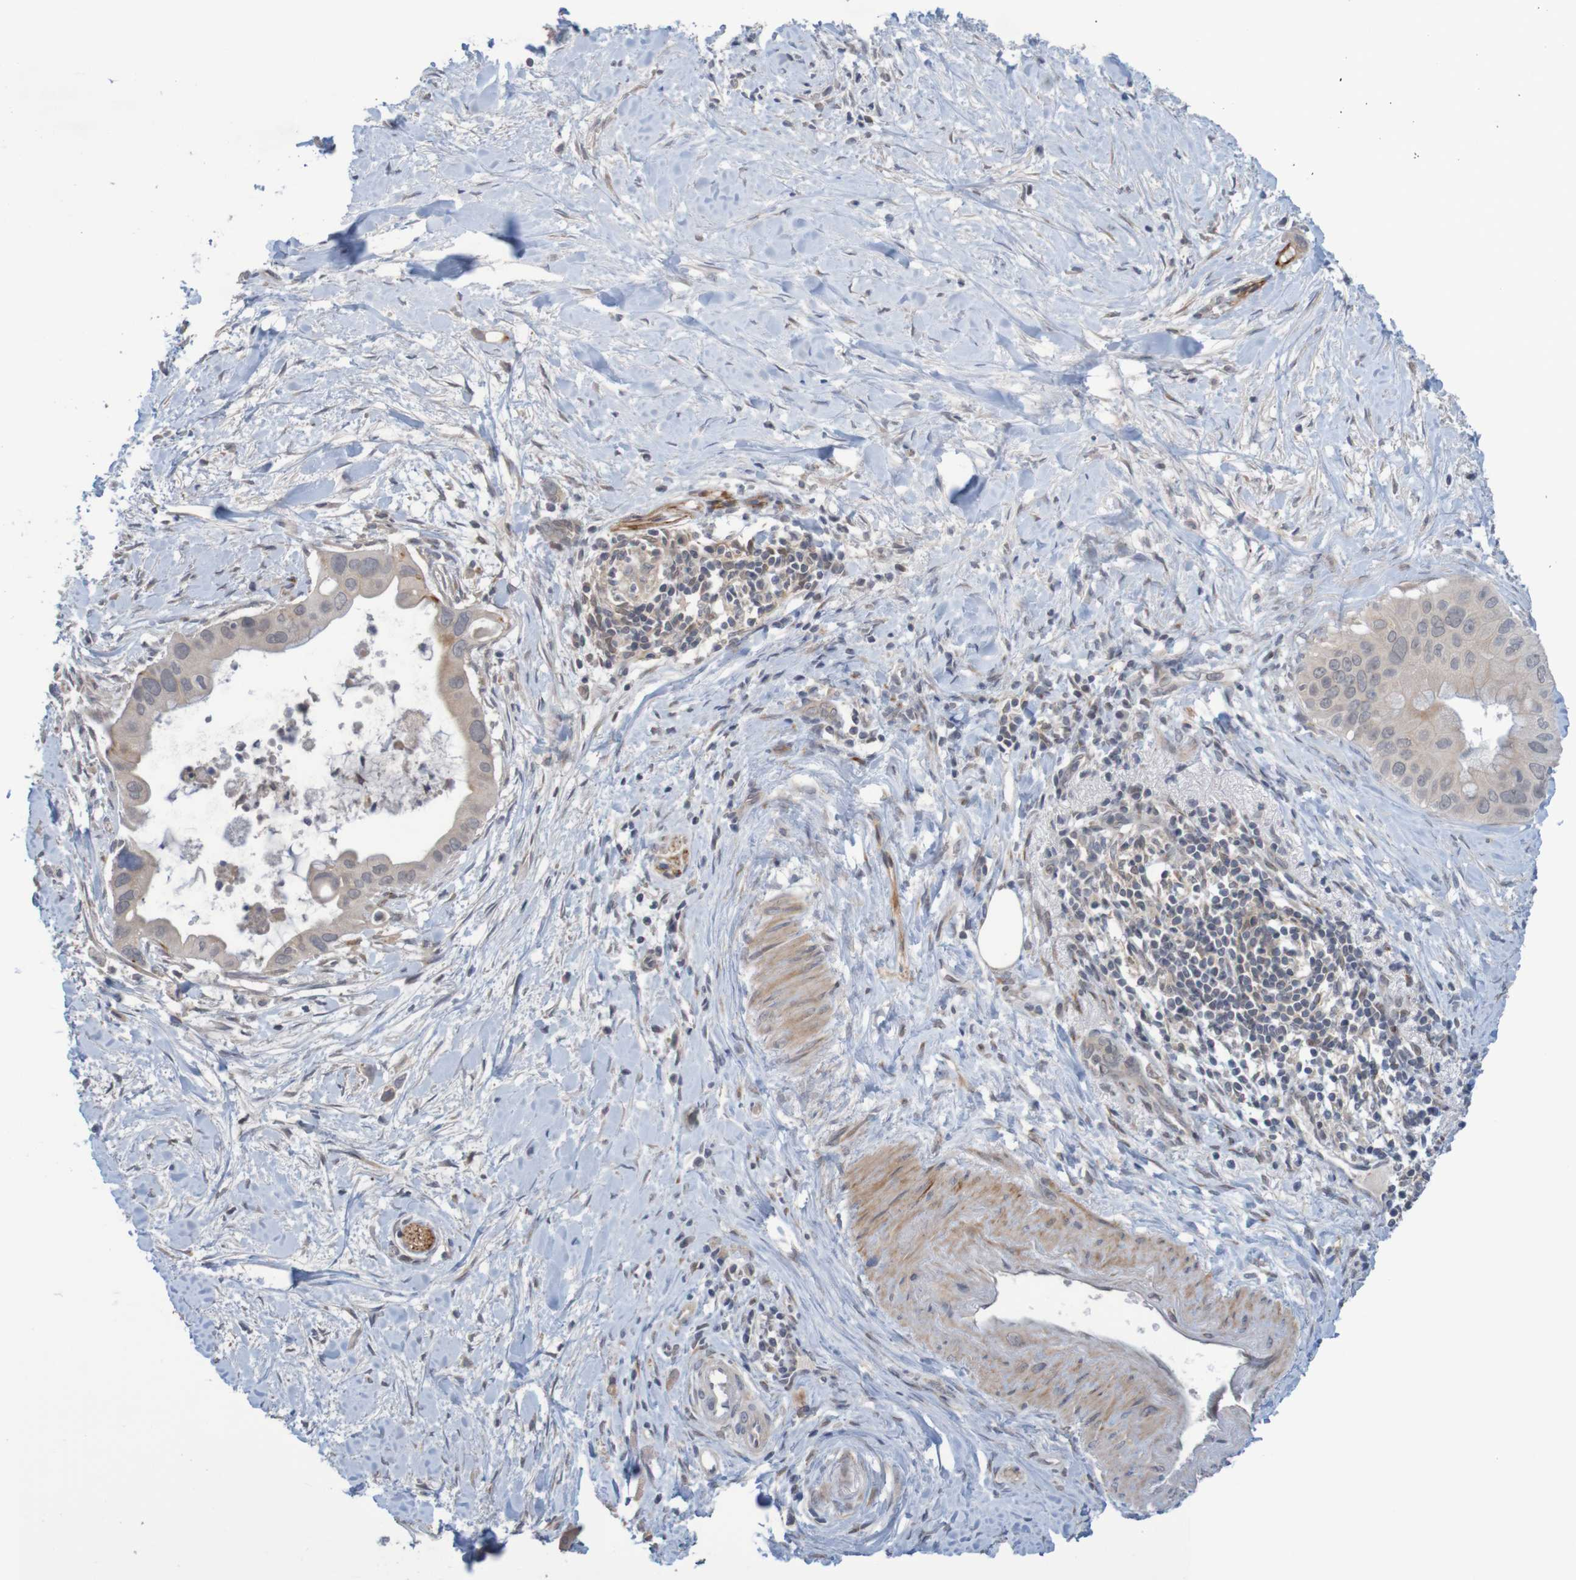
{"staining": {"intensity": "weak", "quantity": "<25%", "location": "cytoplasmic/membranous"}, "tissue": "pancreatic cancer", "cell_type": "Tumor cells", "image_type": "cancer", "snomed": [{"axis": "morphology", "description": "Adenocarcinoma, NOS"}, {"axis": "topography", "description": "Pancreas"}], "caption": "Image shows no significant protein expression in tumor cells of adenocarcinoma (pancreatic). (Stains: DAB immunohistochemistry (IHC) with hematoxylin counter stain, Microscopy: brightfield microscopy at high magnification).", "gene": "ANKK1", "patient": {"sex": "male", "age": 55}}